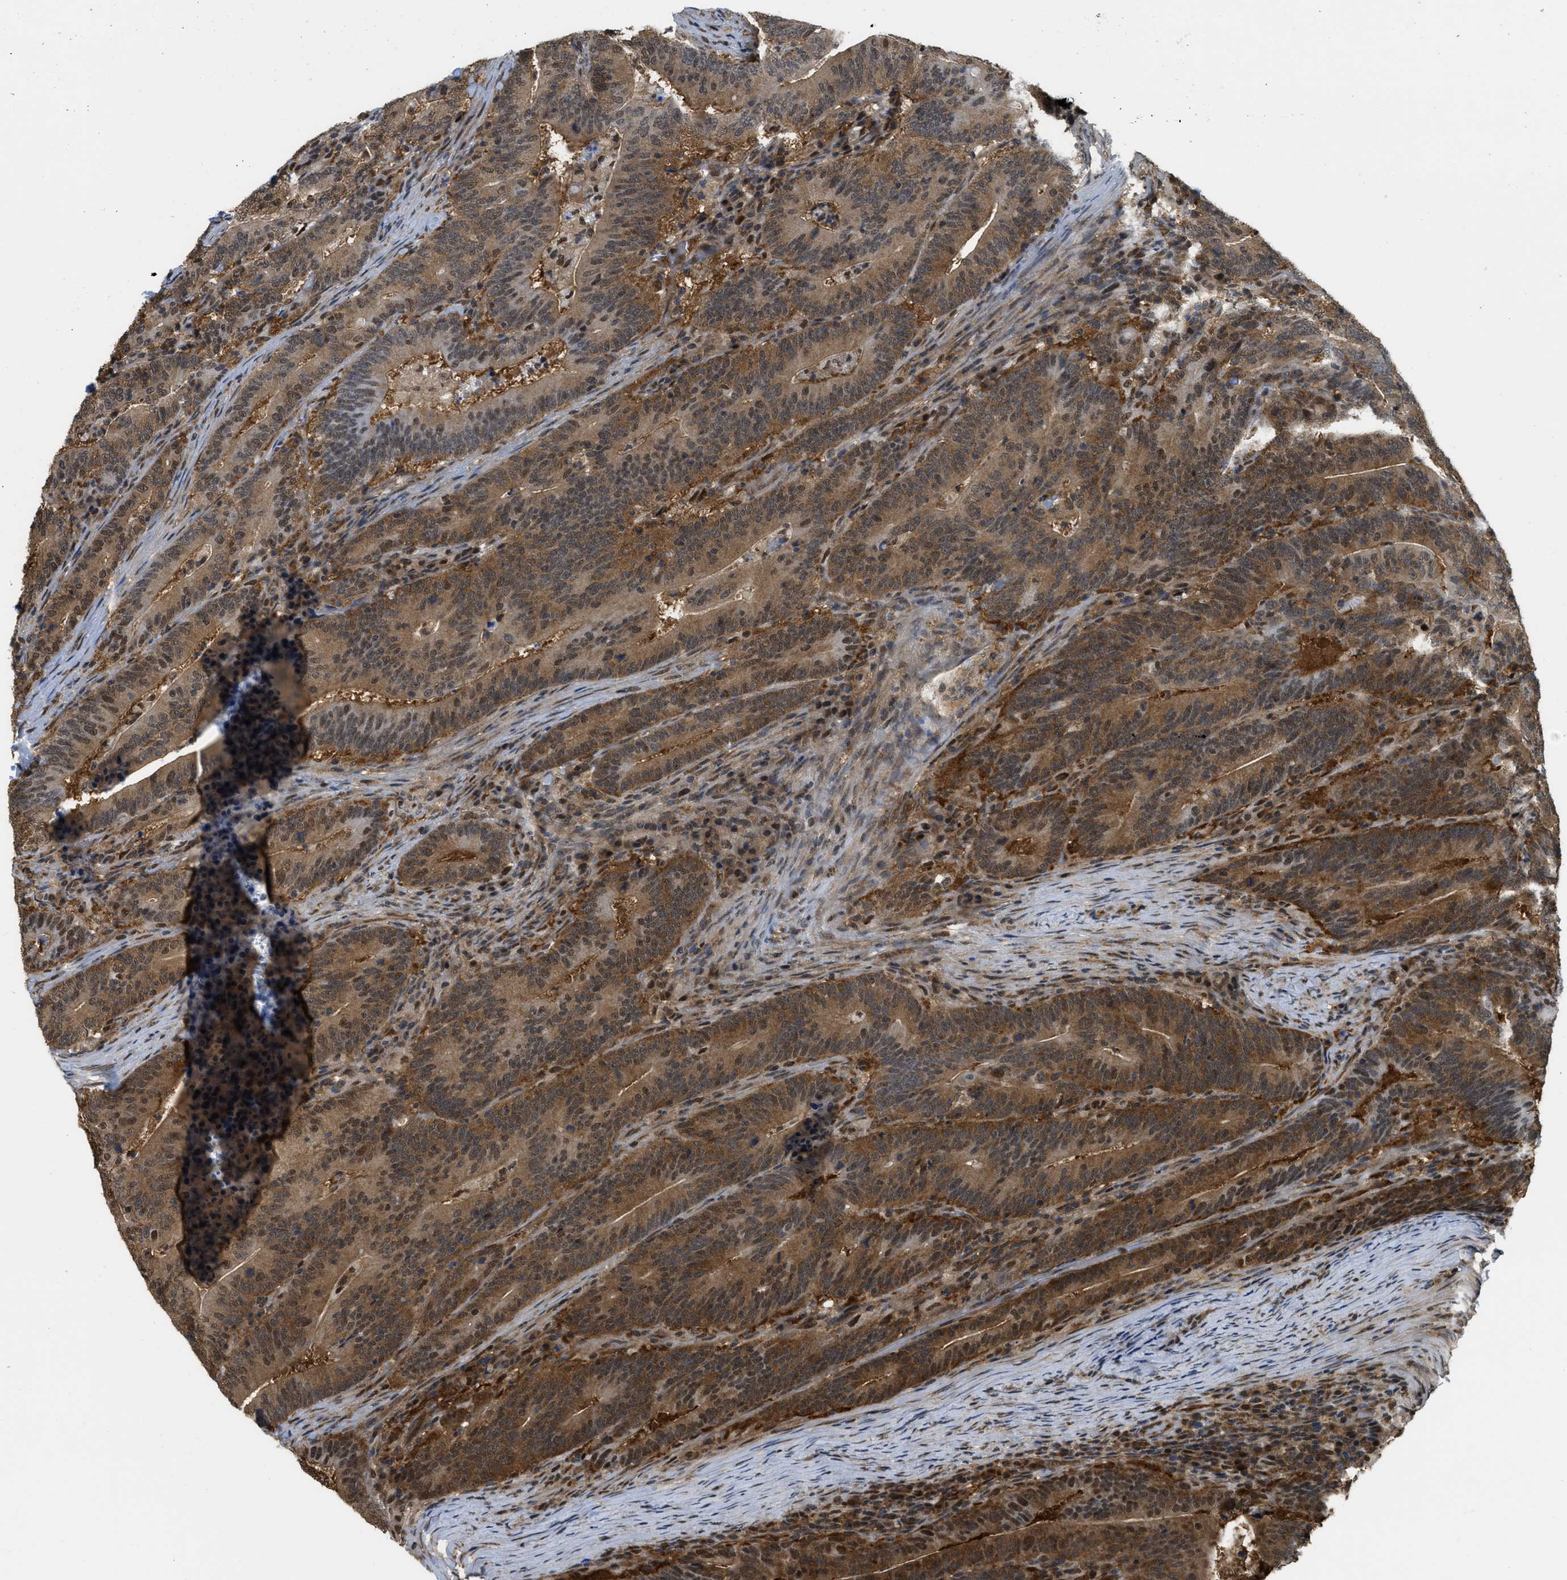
{"staining": {"intensity": "strong", "quantity": ">75%", "location": "cytoplasmic/membranous,nuclear"}, "tissue": "colorectal cancer", "cell_type": "Tumor cells", "image_type": "cancer", "snomed": [{"axis": "morphology", "description": "Adenocarcinoma, NOS"}, {"axis": "topography", "description": "Colon"}], "caption": "A brown stain shows strong cytoplasmic/membranous and nuclear positivity of a protein in human colorectal adenocarcinoma tumor cells. Nuclei are stained in blue.", "gene": "PSMC5", "patient": {"sex": "female", "age": 66}}